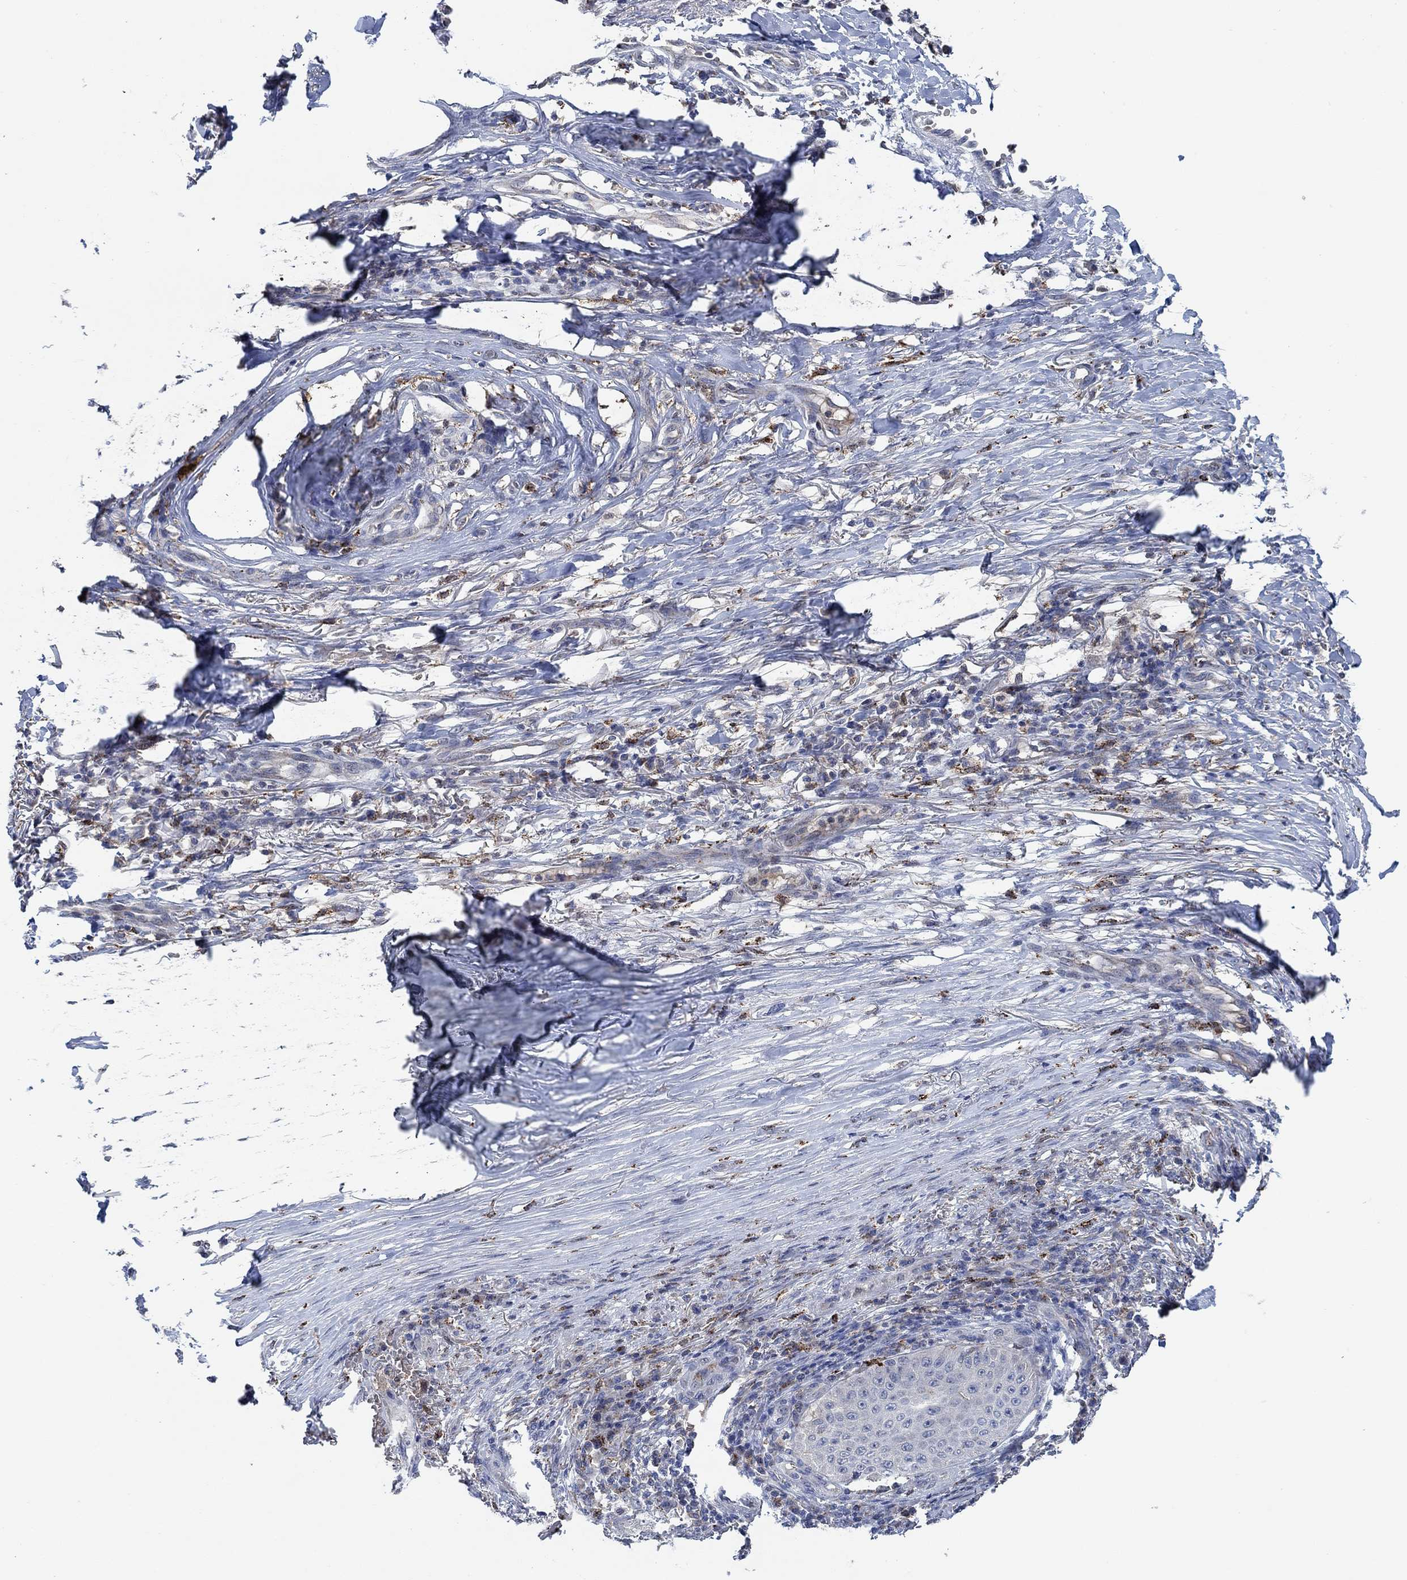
{"staining": {"intensity": "negative", "quantity": "none", "location": "none"}, "tissue": "skin cancer", "cell_type": "Tumor cells", "image_type": "cancer", "snomed": [{"axis": "morphology", "description": "Squamous cell carcinoma, NOS"}, {"axis": "topography", "description": "Skin"}], "caption": "Photomicrograph shows no significant protein staining in tumor cells of skin squamous cell carcinoma.", "gene": "MPP1", "patient": {"sex": "male", "age": 70}}